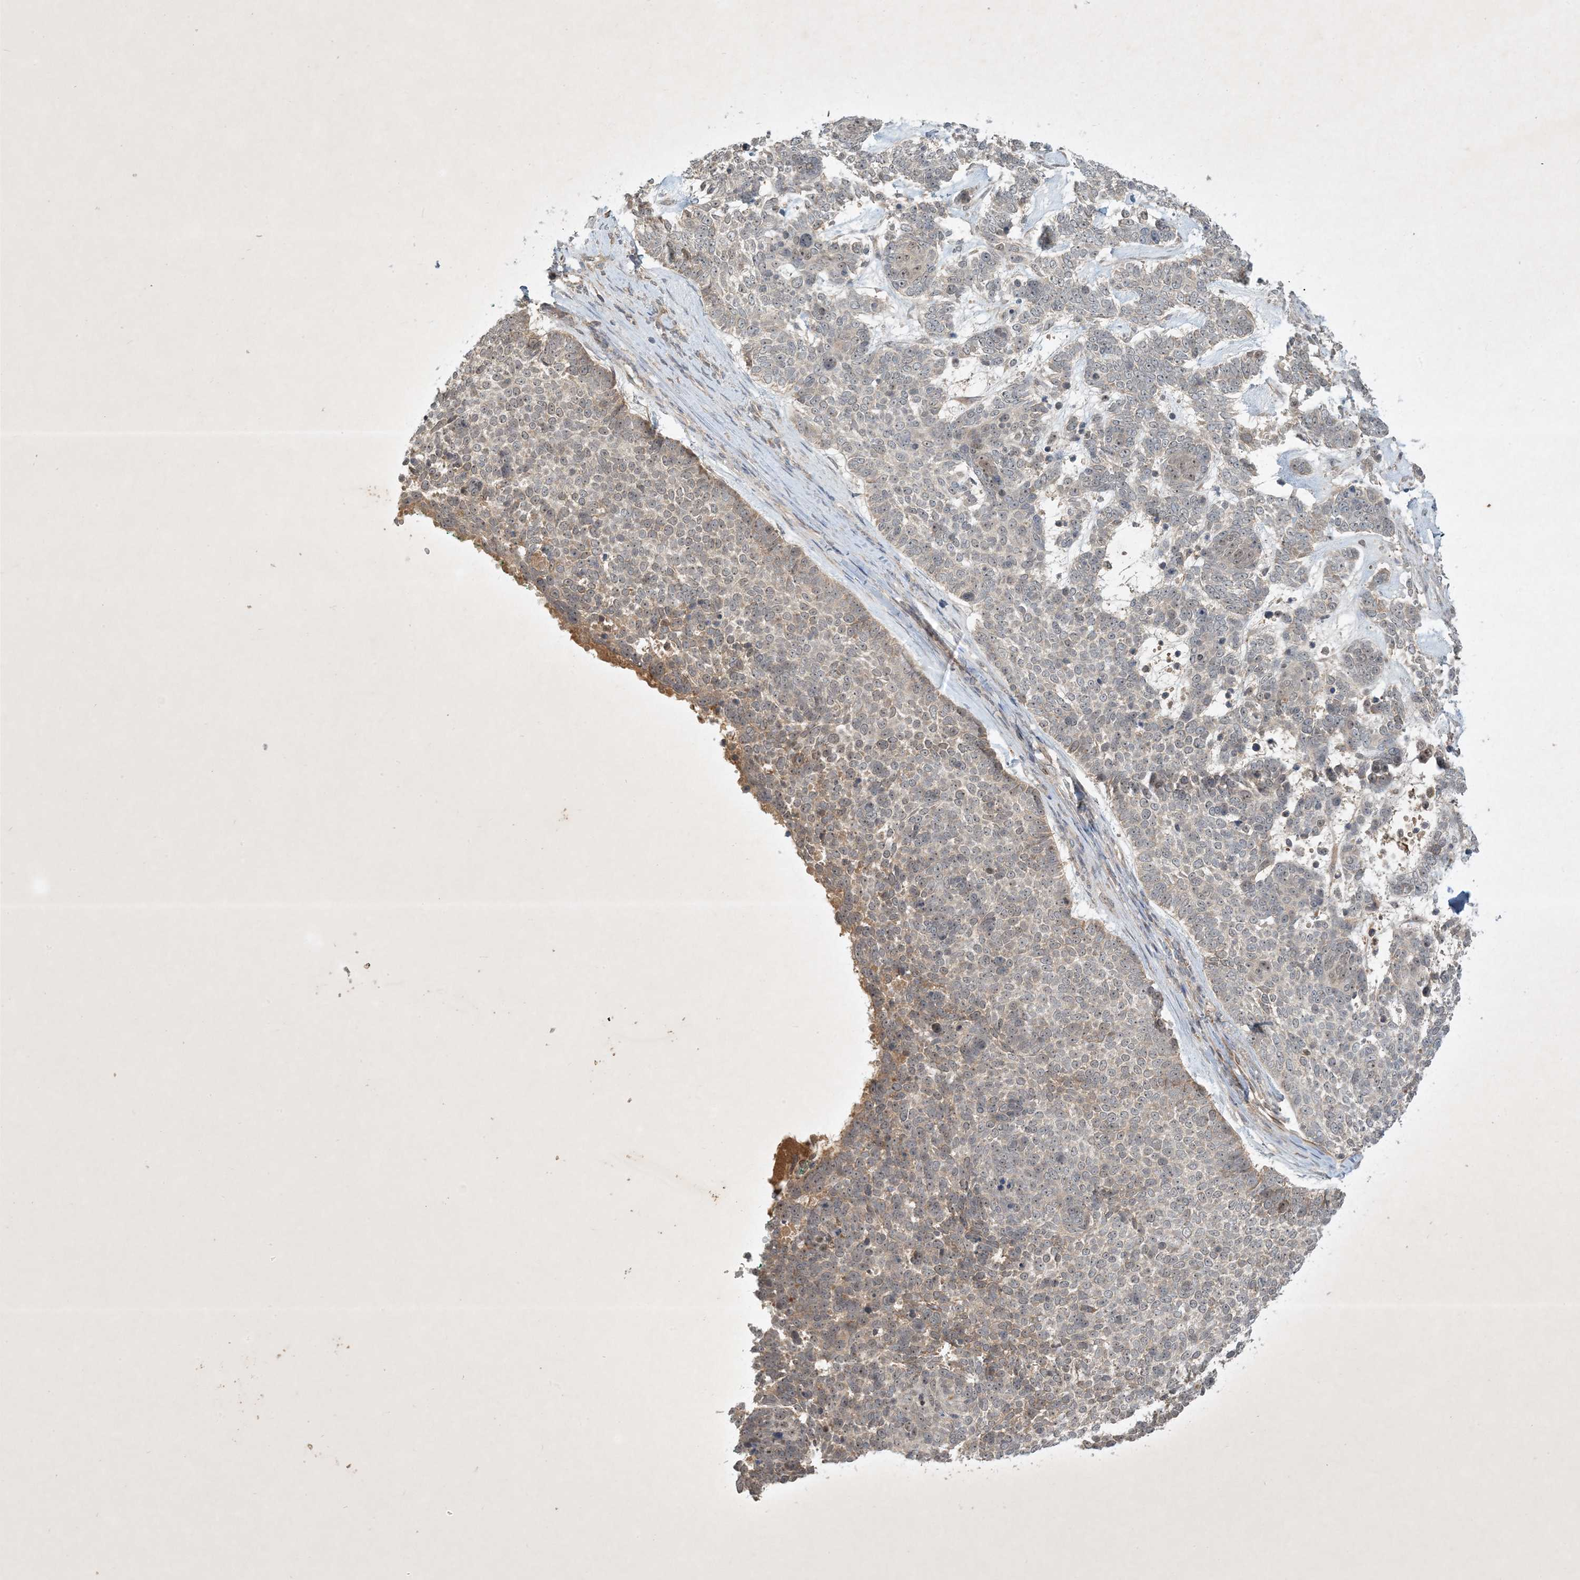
{"staining": {"intensity": "negative", "quantity": "none", "location": "none"}, "tissue": "skin cancer", "cell_type": "Tumor cells", "image_type": "cancer", "snomed": [{"axis": "morphology", "description": "Basal cell carcinoma"}, {"axis": "topography", "description": "Skin"}], "caption": "Micrograph shows no significant protein expression in tumor cells of basal cell carcinoma (skin). (Immunohistochemistry, brightfield microscopy, high magnification).", "gene": "ZCCHC4", "patient": {"sex": "female", "age": 81}}